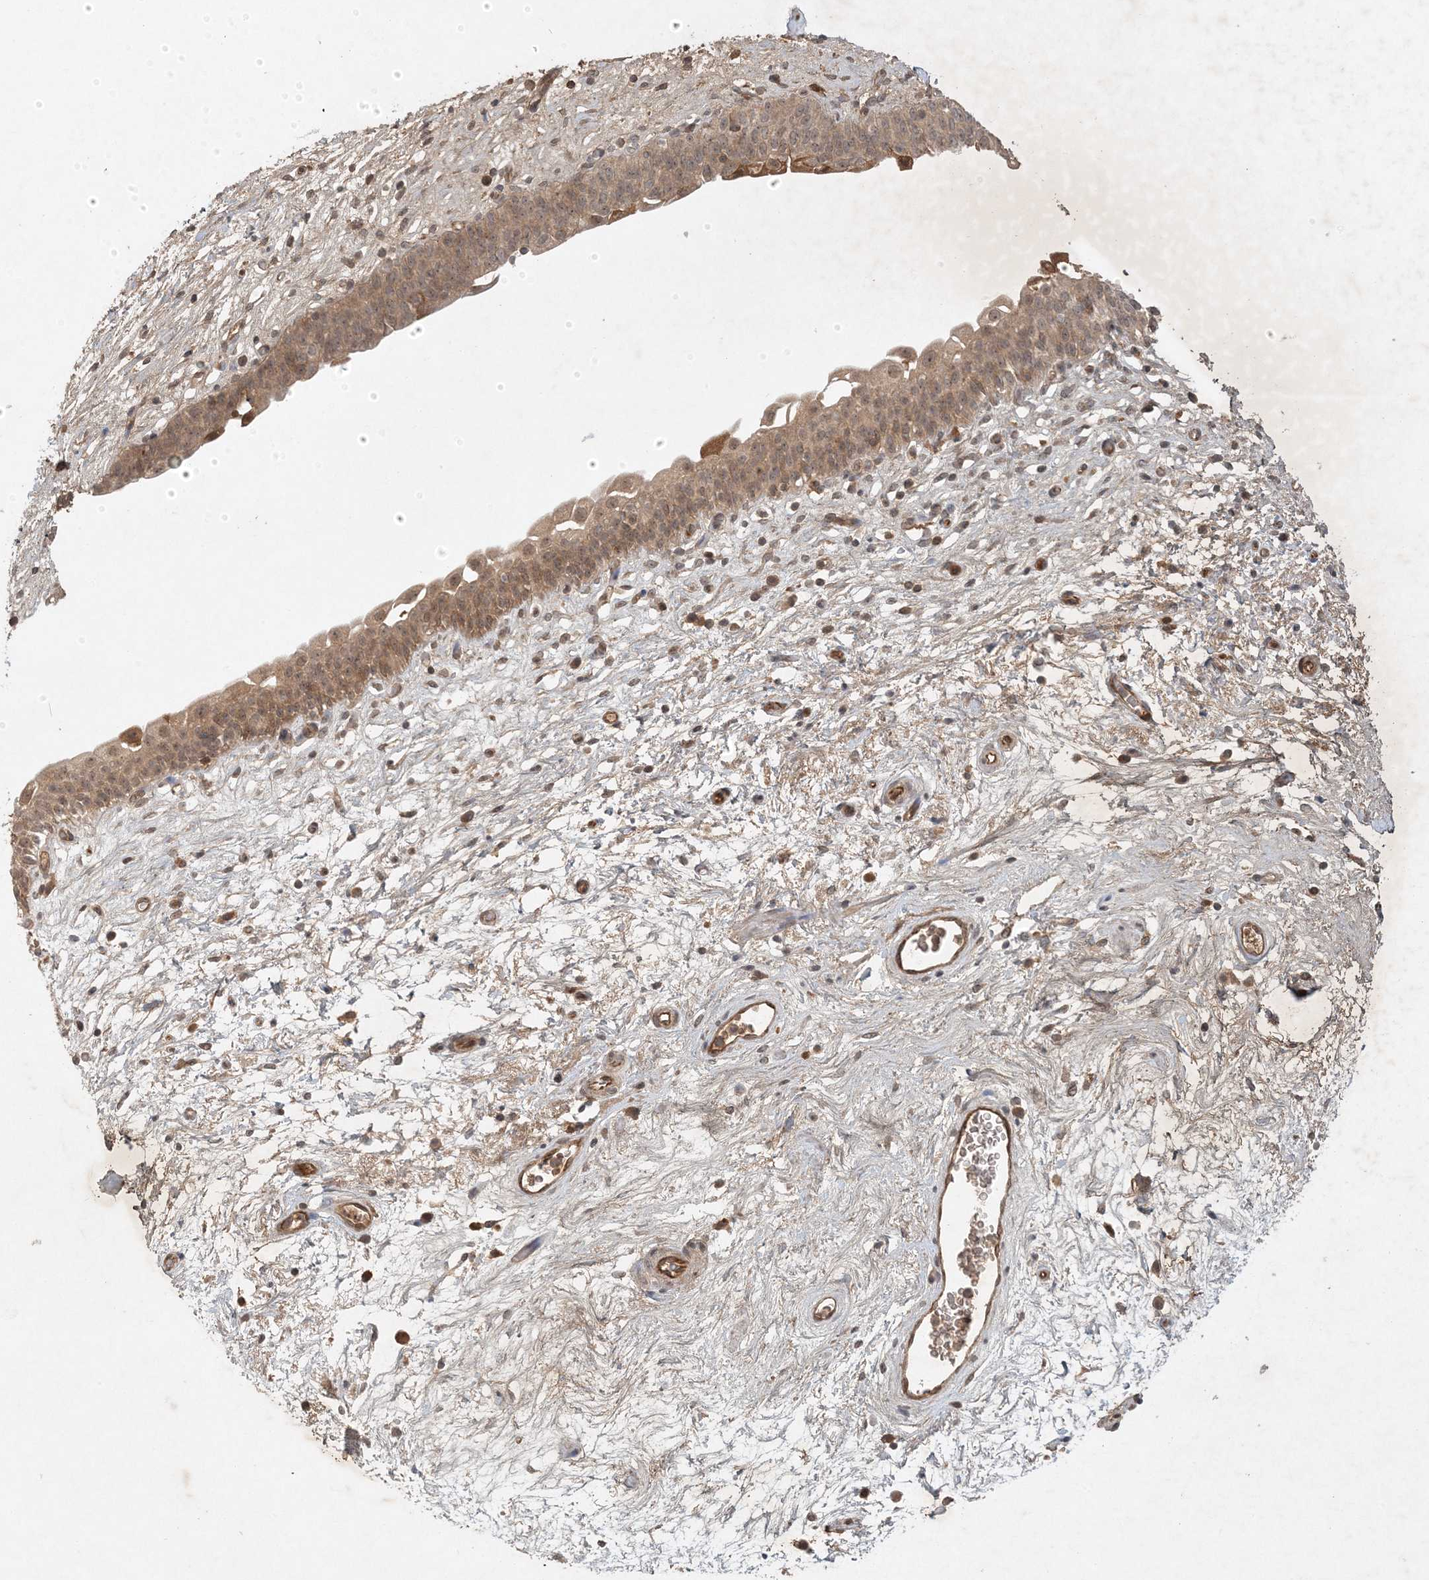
{"staining": {"intensity": "moderate", "quantity": ">75%", "location": "cytoplasmic/membranous,nuclear"}, "tissue": "urinary bladder", "cell_type": "Urothelial cells", "image_type": "normal", "snomed": [{"axis": "morphology", "description": "Normal tissue, NOS"}, {"axis": "topography", "description": "Urinary bladder"}], "caption": "A high-resolution image shows immunohistochemistry staining of benign urinary bladder, which displays moderate cytoplasmic/membranous,nuclear staining in about >75% of urothelial cells. (DAB (3,3'-diaminobenzidine) IHC, brown staining for protein, blue staining for nuclei).", "gene": "ZCCHC4", "patient": {"sex": "male", "age": 83}}